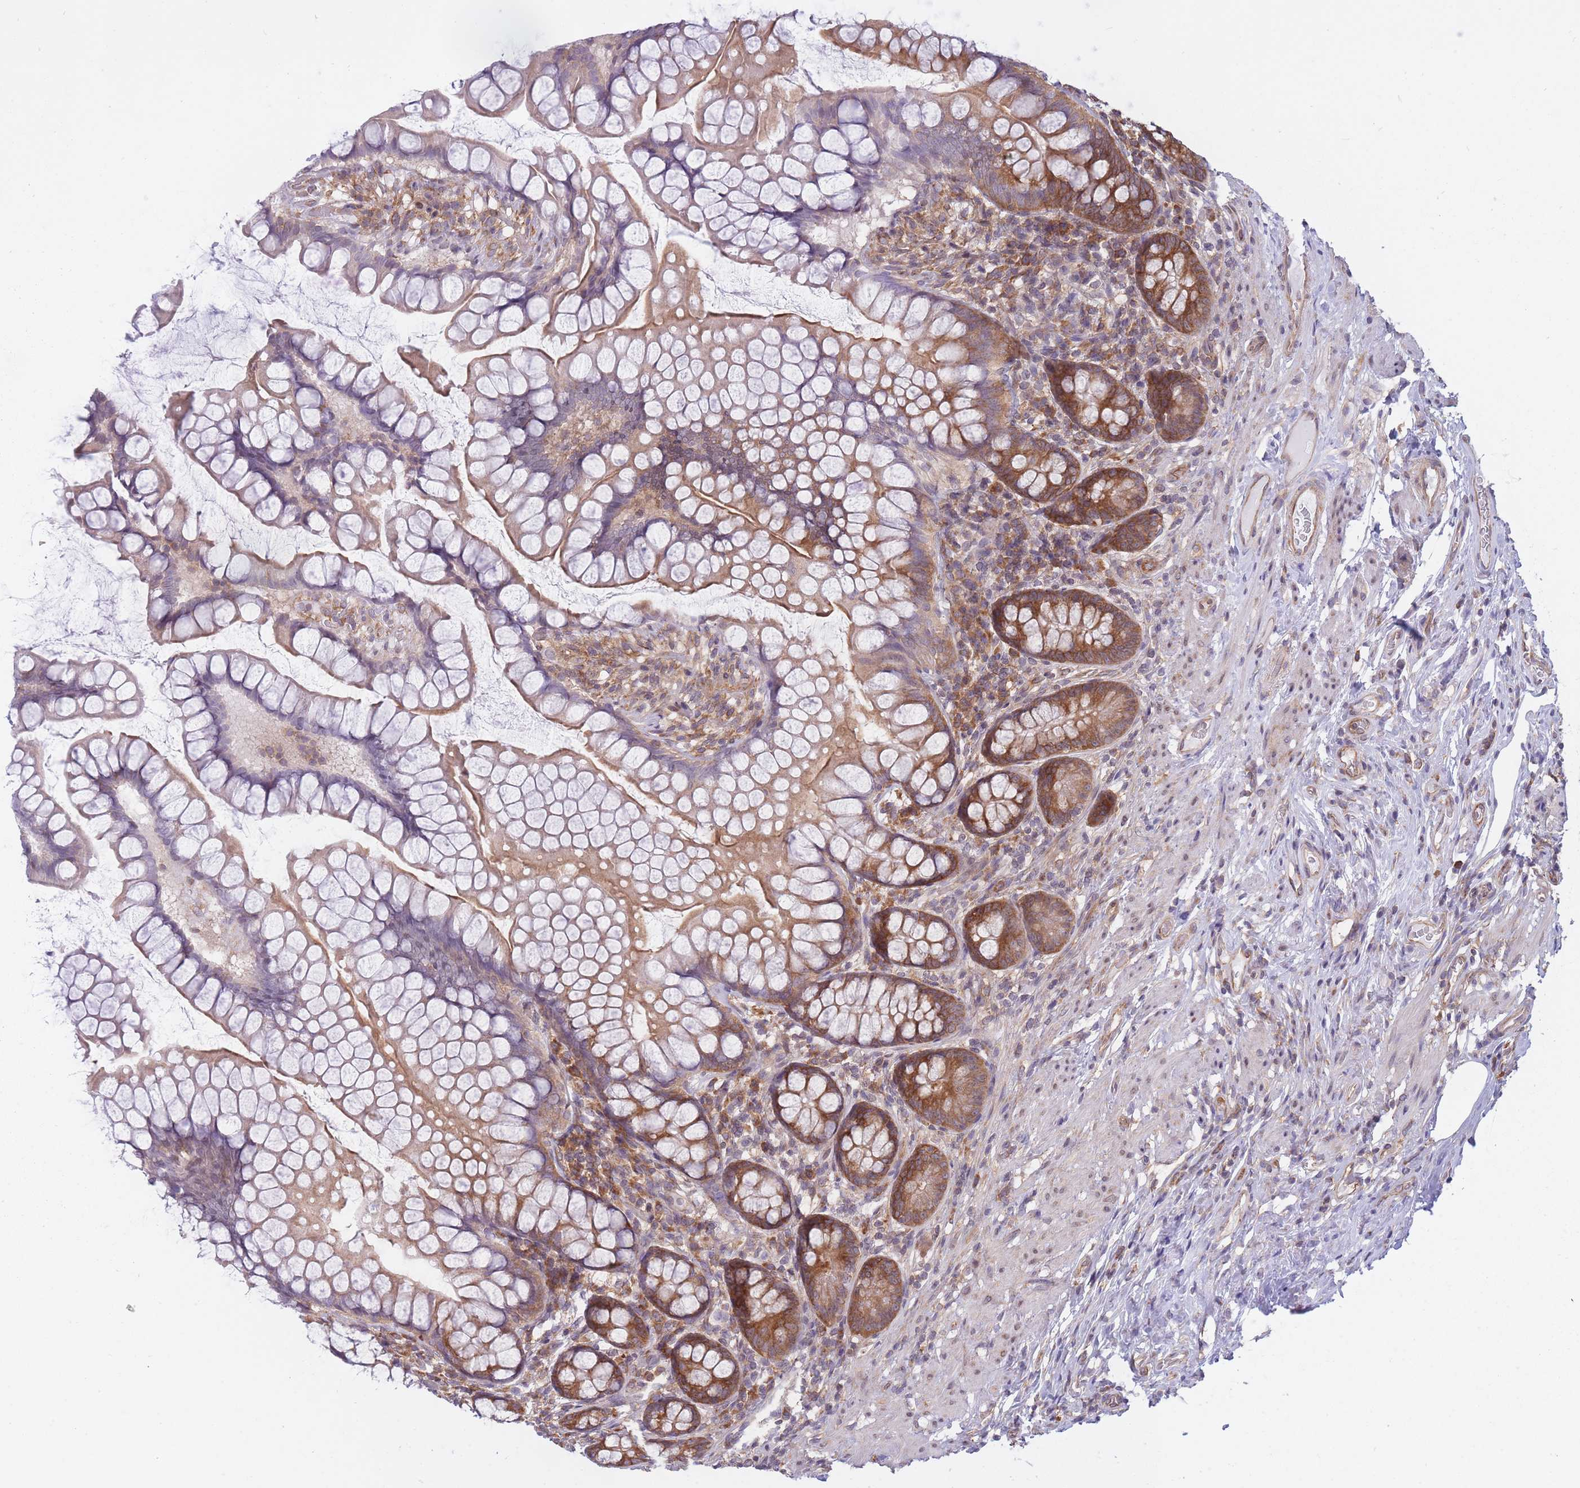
{"staining": {"intensity": "moderate", "quantity": ">75%", "location": "cytoplasmic/membranous"}, "tissue": "small intestine", "cell_type": "Glandular cells", "image_type": "normal", "snomed": [{"axis": "morphology", "description": "Normal tissue, NOS"}, {"axis": "topography", "description": "Small intestine"}], "caption": "Immunohistochemical staining of benign small intestine shows >75% levels of moderate cytoplasmic/membranous protein positivity in approximately >75% of glandular cells.", "gene": "CCDC124", "patient": {"sex": "male", "age": 70}}